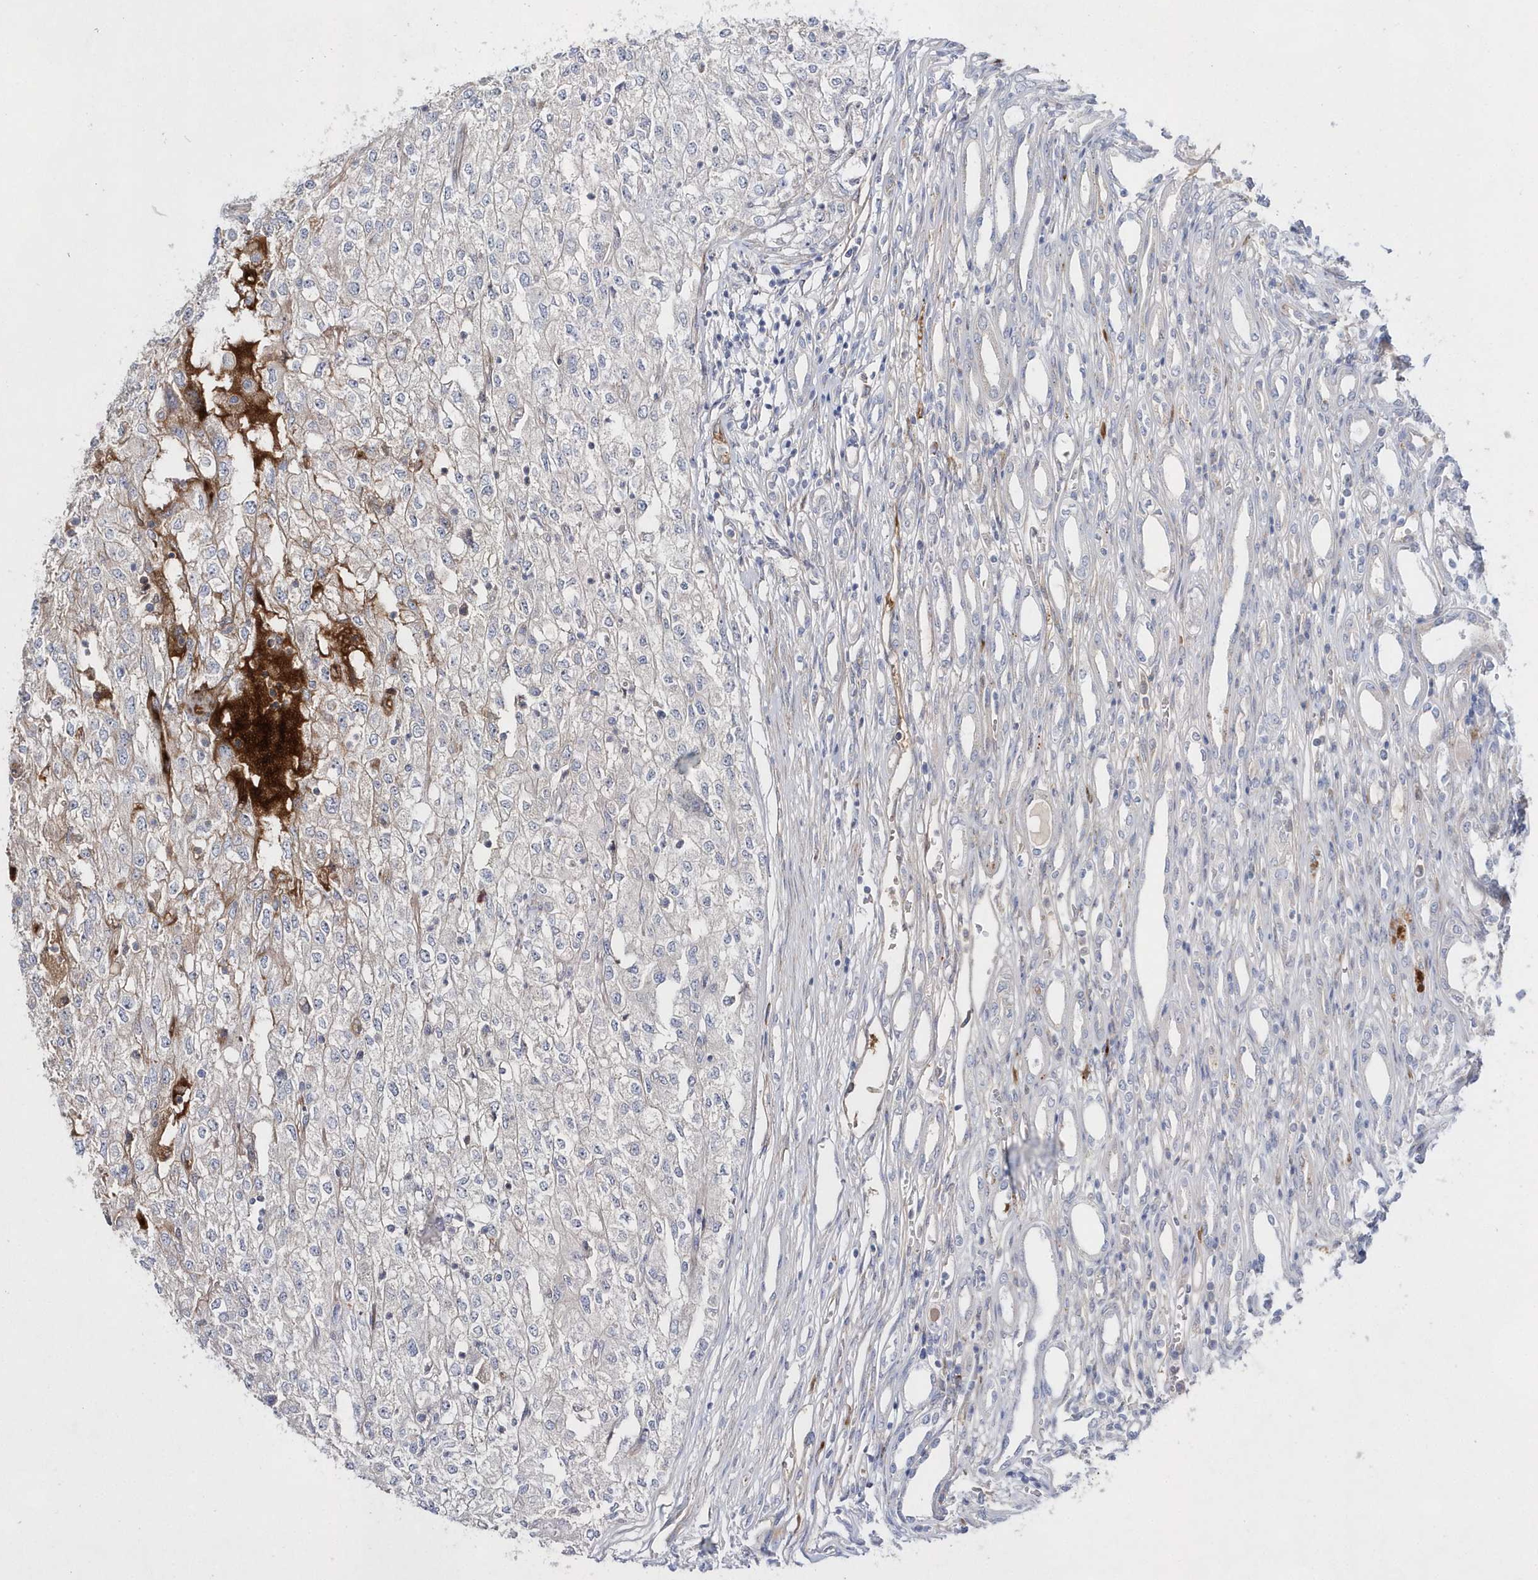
{"staining": {"intensity": "negative", "quantity": "none", "location": "none"}, "tissue": "renal cancer", "cell_type": "Tumor cells", "image_type": "cancer", "snomed": [{"axis": "morphology", "description": "Adenocarcinoma, NOS"}, {"axis": "topography", "description": "Kidney"}], "caption": "Tumor cells are negative for brown protein staining in renal cancer.", "gene": "TMEM132B", "patient": {"sex": "female", "age": 54}}